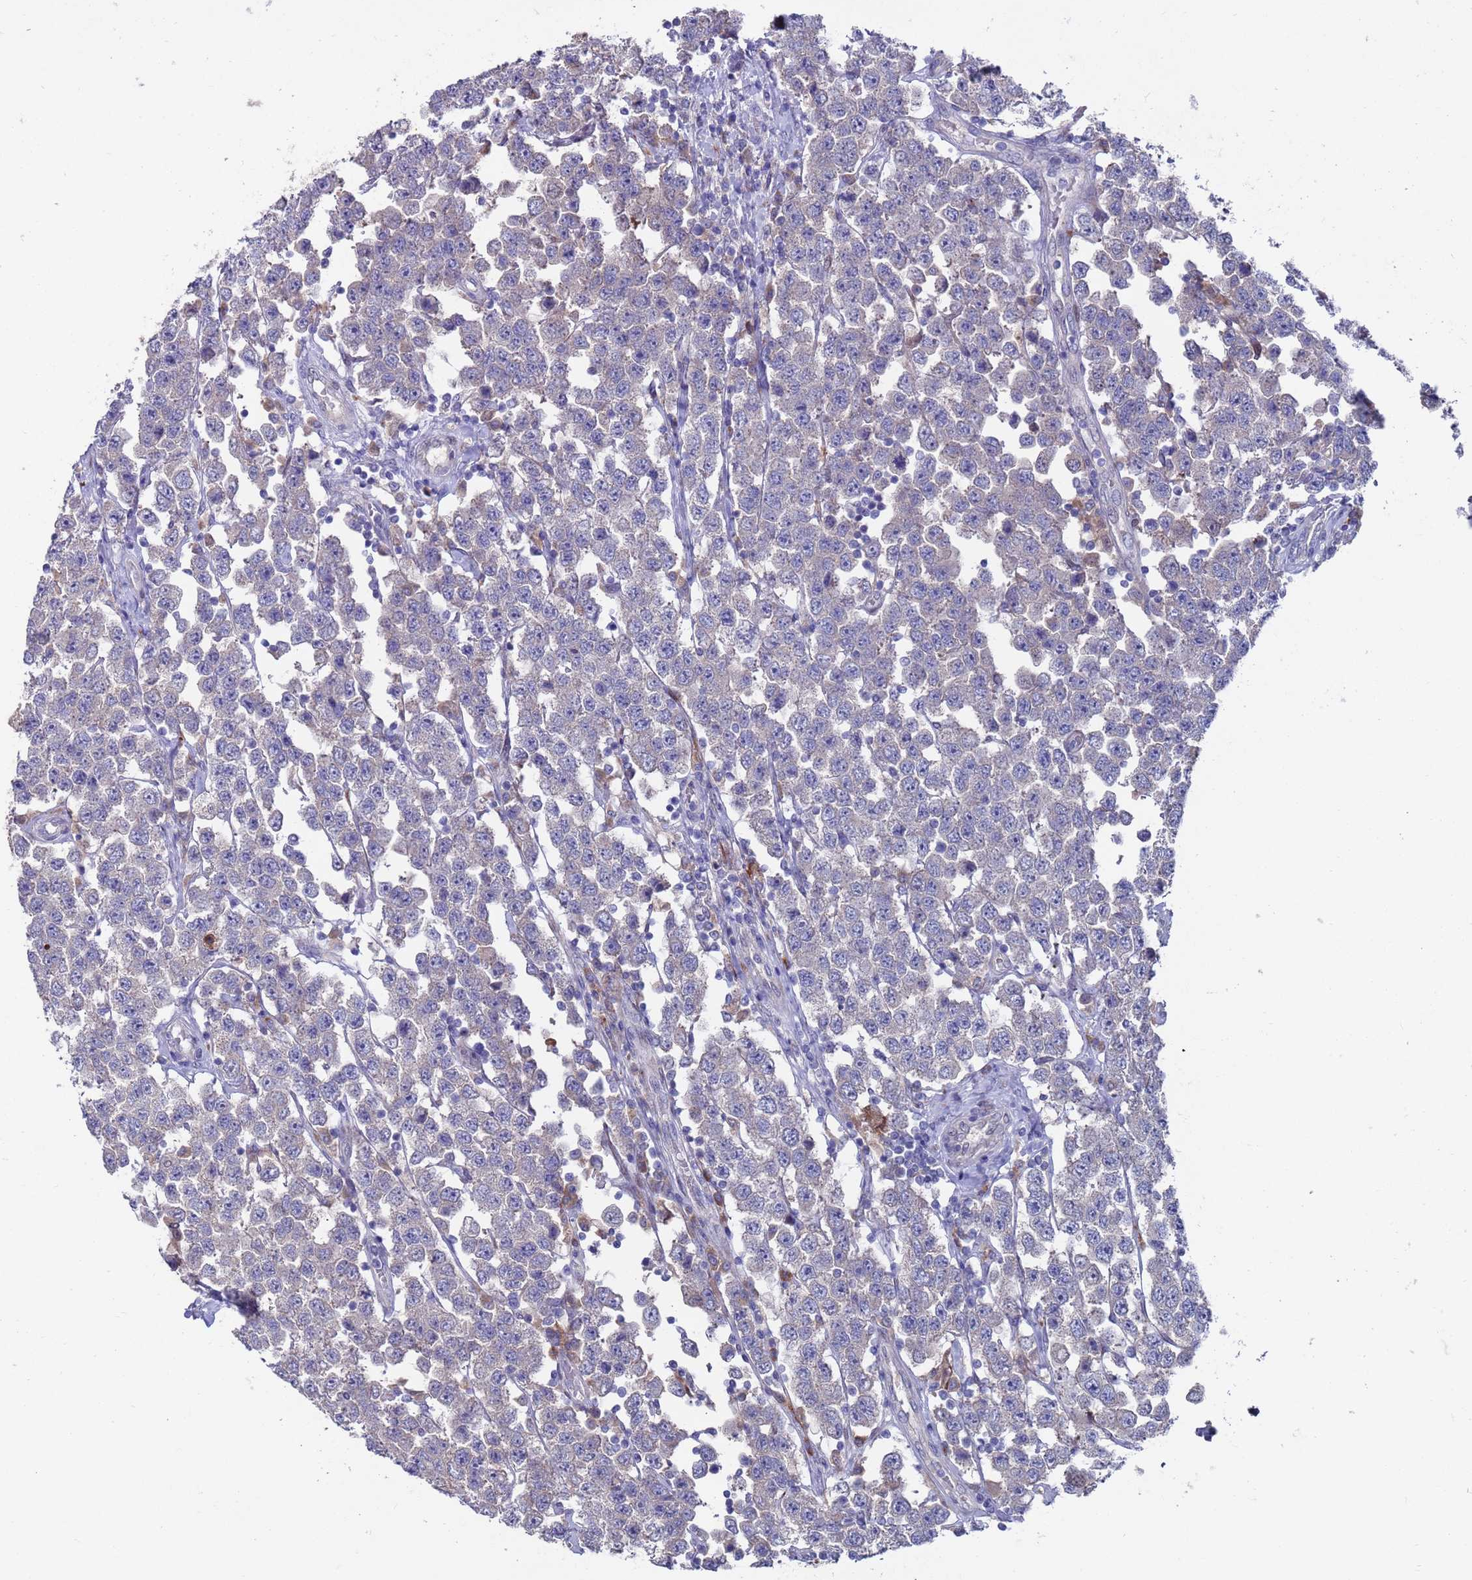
{"staining": {"intensity": "moderate", "quantity": "<25%", "location": "nuclear"}, "tissue": "testis cancer", "cell_type": "Tumor cells", "image_type": "cancer", "snomed": [{"axis": "morphology", "description": "Seminoma, NOS"}, {"axis": "topography", "description": "Testis"}], "caption": "An immunohistochemistry photomicrograph of neoplastic tissue is shown. Protein staining in brown shows moderate nuclear positivity in testis cancer (seminoma) within tumor cells.", "gene": "FBXO27", "patient": {"sex": "male", "age": 28}}